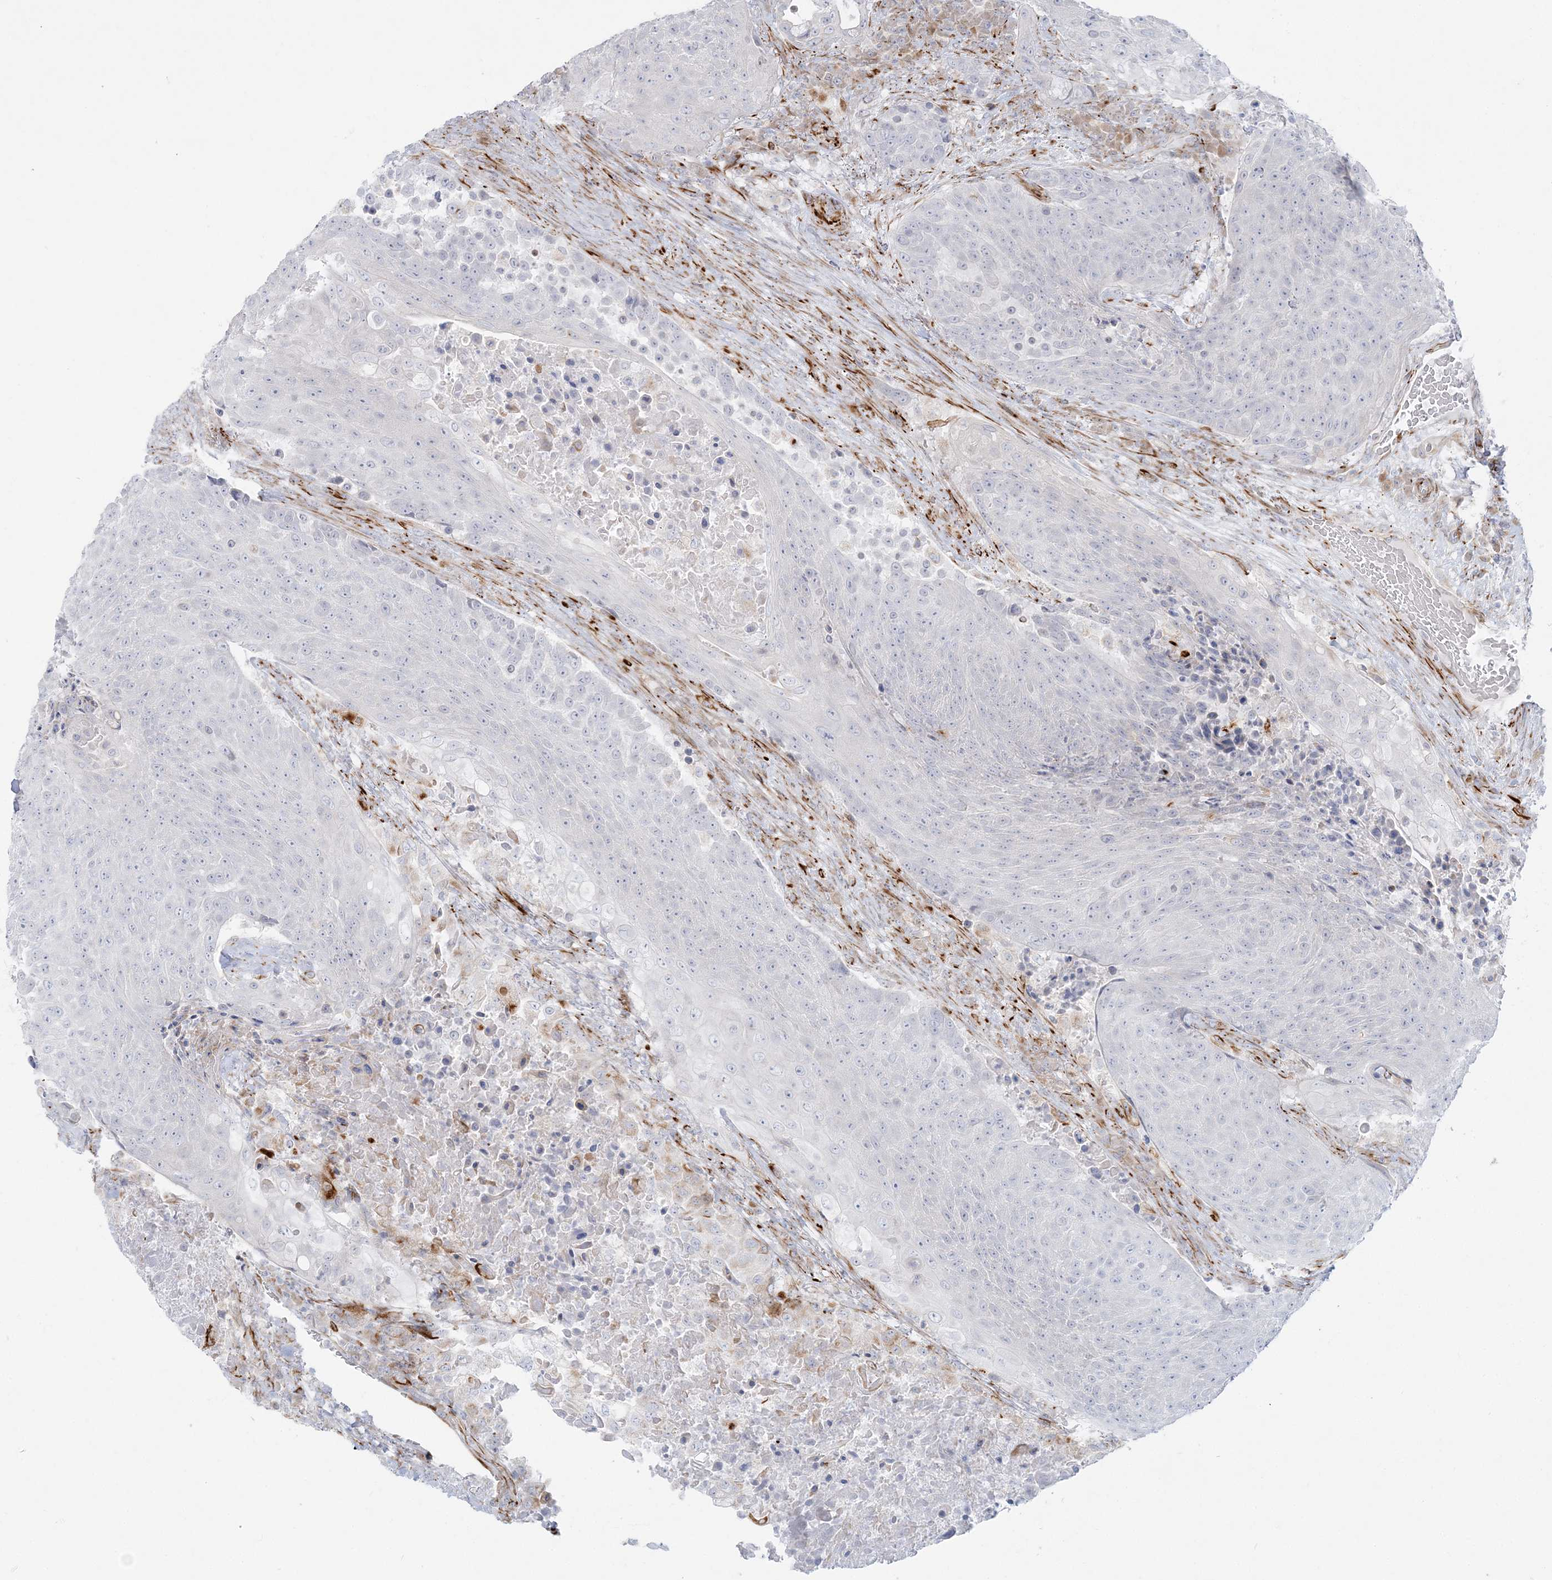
{"staining": {"intensity": "negative", "quantity": "none", "location": "none"}, "tissue": "urothelial cancer", "cell_type": "Tumor cells", "image_type": "cancer", "snomed": [{"axis": "morphology", "description": "Urothelial carcinoma, High grade"}, {"axis": "topography", "description": "Urinary bladder"}], "caption": "The immunohistochemistry image has no significant positivity in tumor cells of high-grade urothelial carcinoma tissue. (Stains: DAB IHC with hematoxylin counter stain, Microscopy: brightfield microscopy at high magnification).", "gene": "PPIL6", "patient": {"sex": "female", "age": 63}}